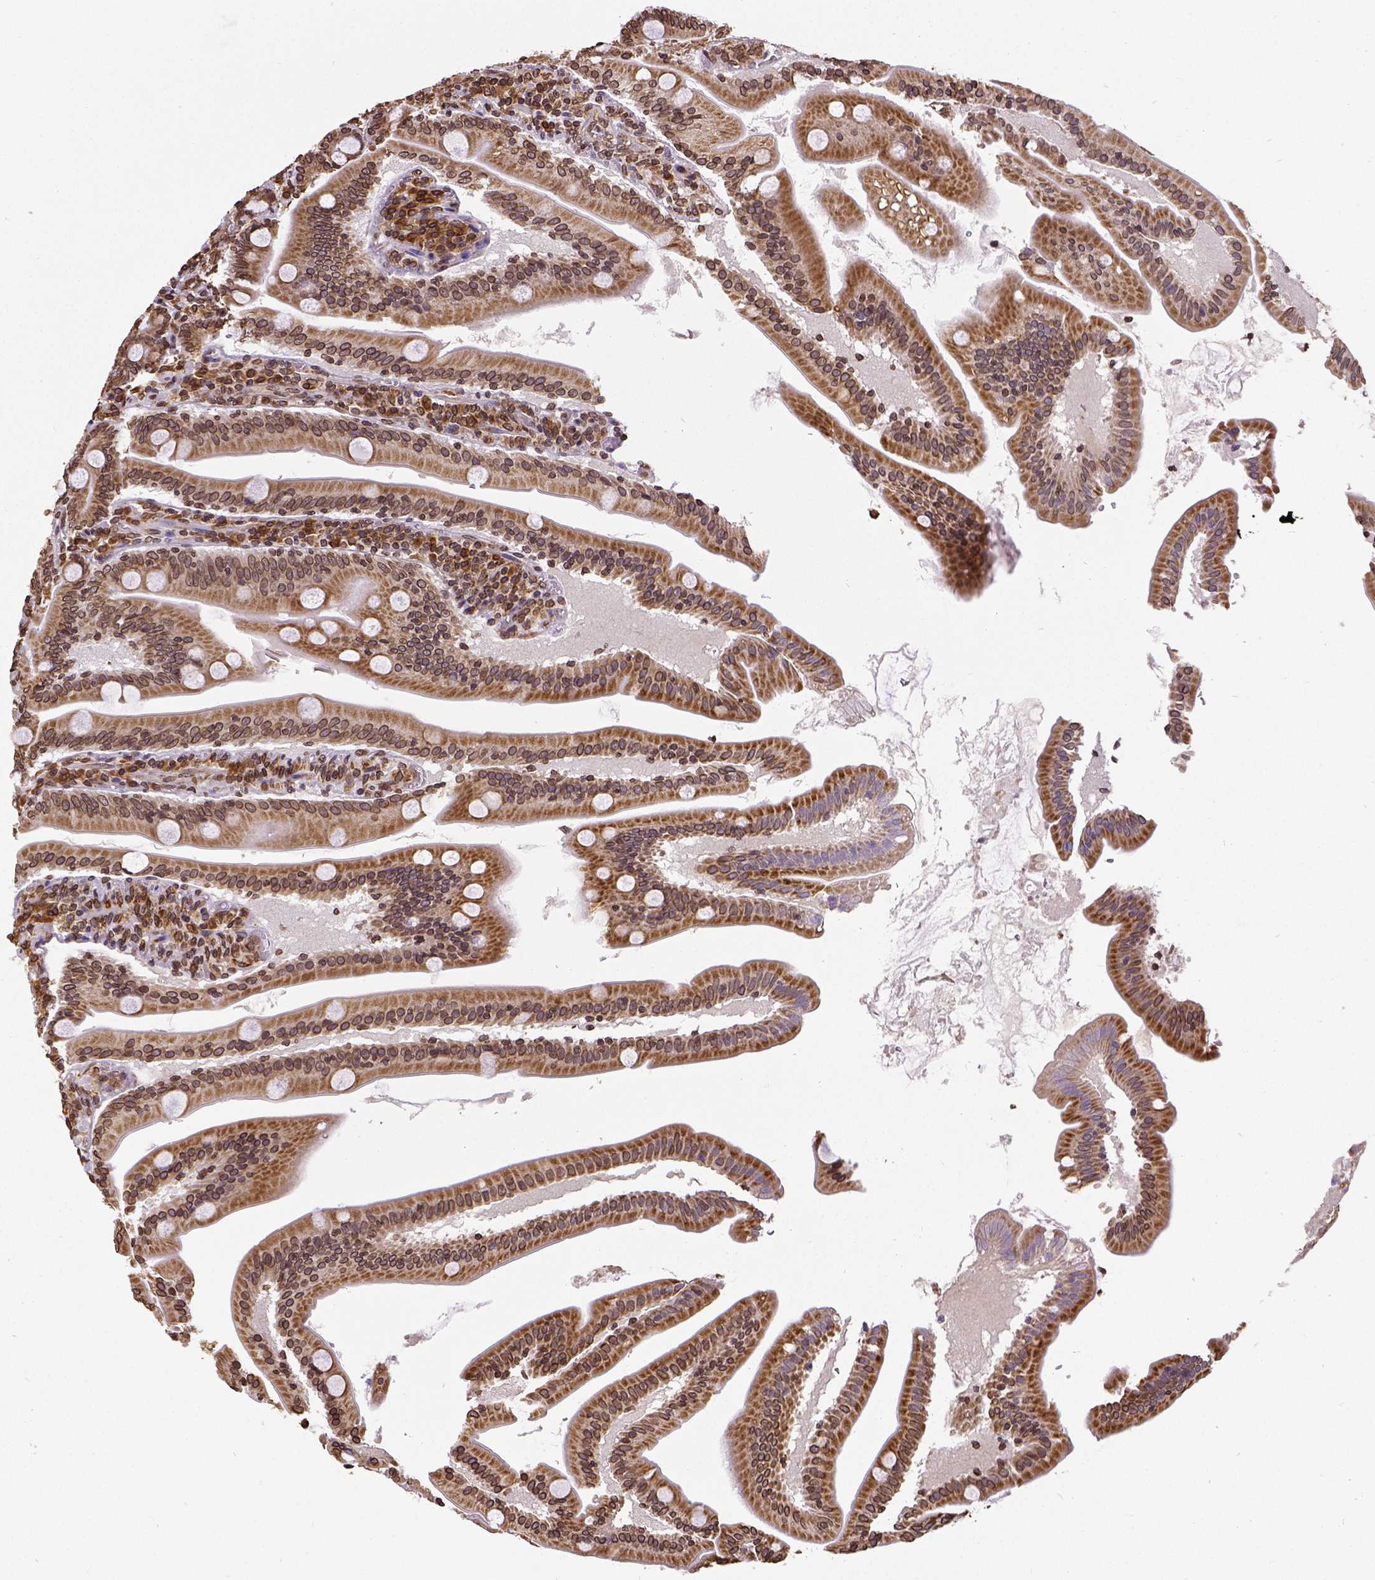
{"staining": {"intensity": "strong", "quantity": ">75%", "location": "cytoplasmic/membranous,nuclear"}, "tissue": "small intestine", "cell_type": "Glandular cells", "image_type": "normal", "snomed": [{"axis": "morphology", "description": "Normal tissue, NOS"}, {"axis": "topography", "description": "Small intestine"}], "caption": "DAB (3,3'-diaminobenzidine) immunohistochemical staining of normal human small intestine displays strong cytoplasmic/membranous,nuclear protein expression in about >75% of glandular cells.", "gene": "MTDH", "patient": {"sex": "male", "age": 37}}